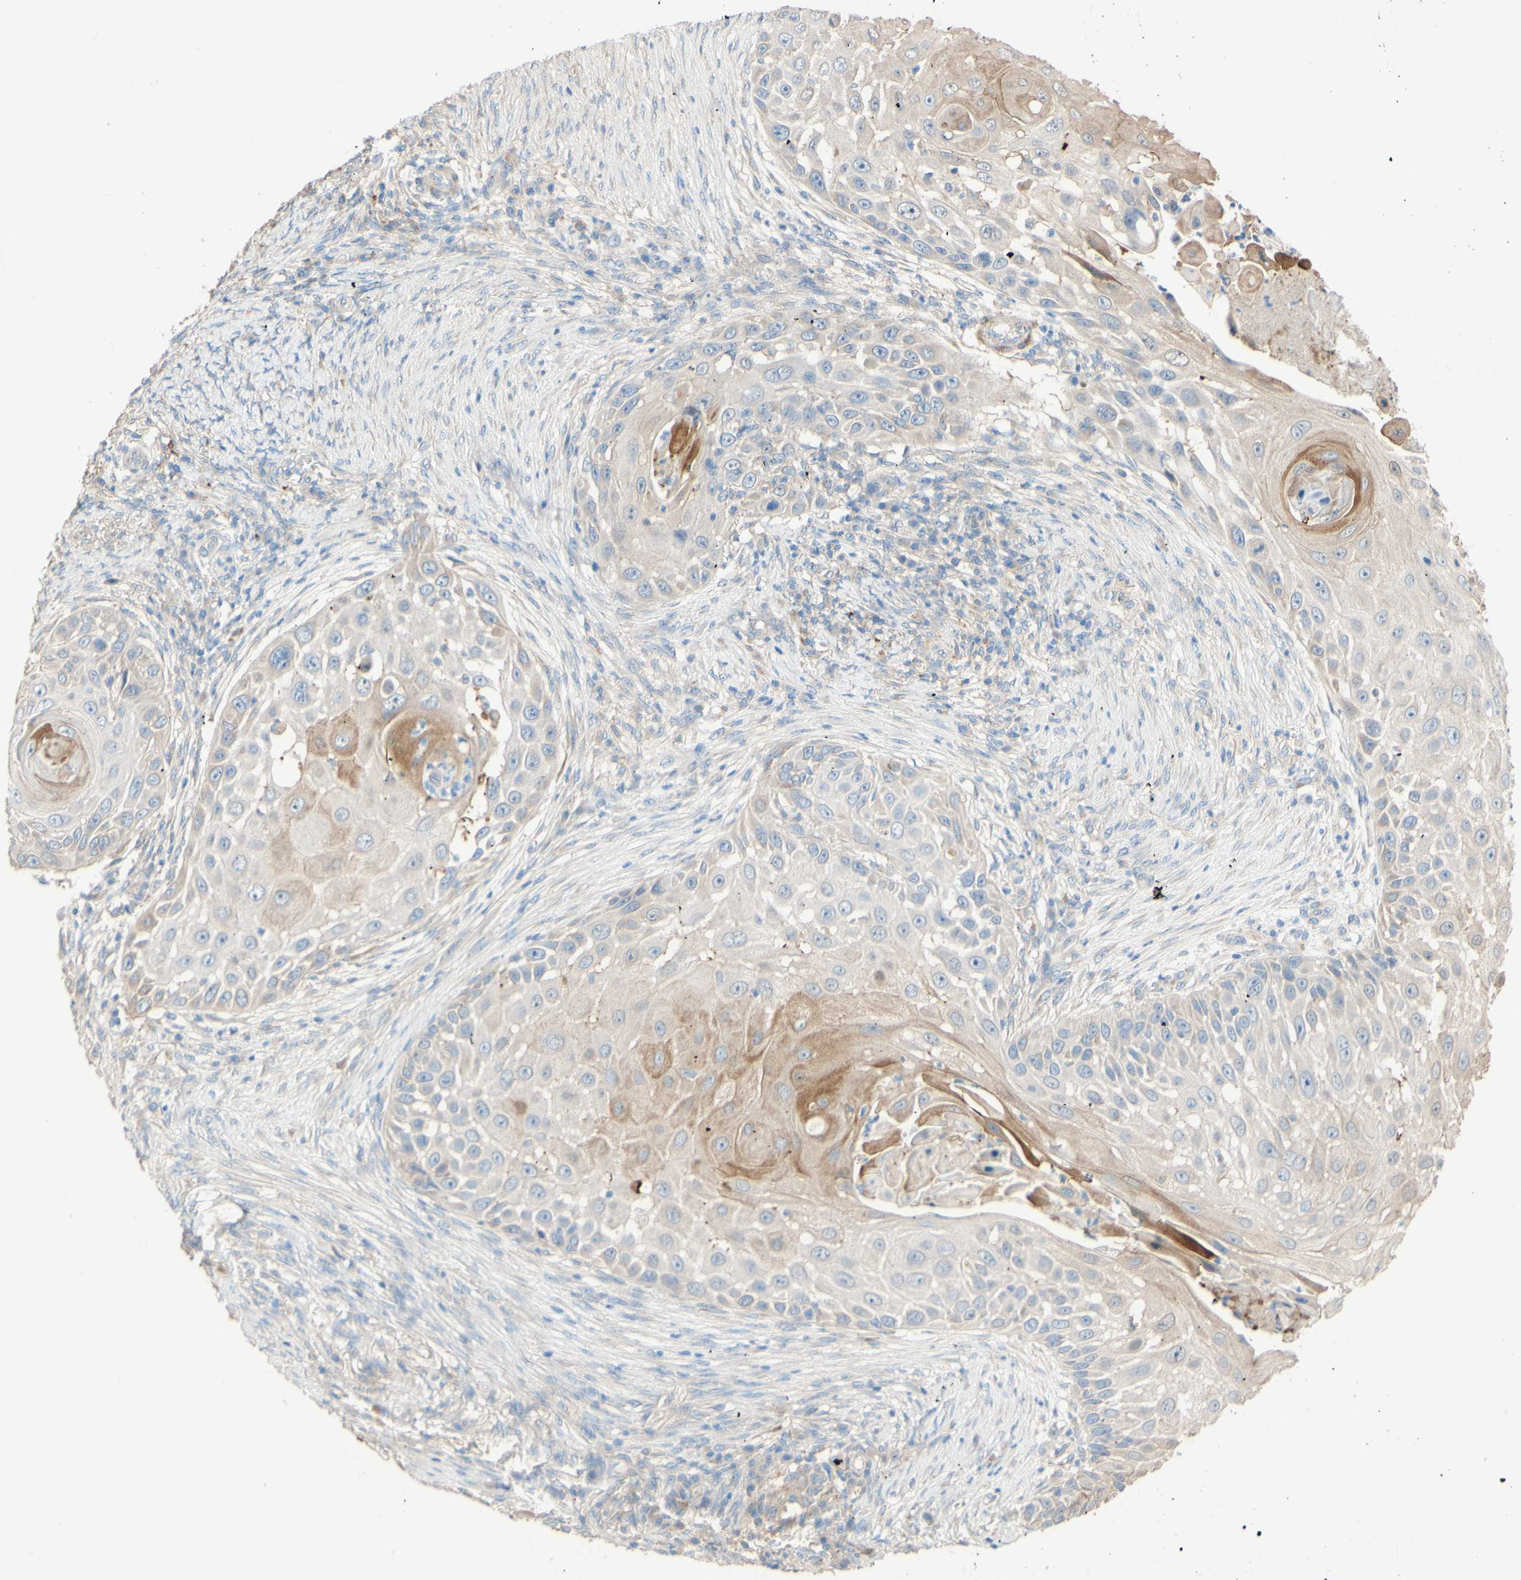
{"staining": {"intensity": "moderate", "quantity": "<25%", "location": "cytoplasmic/membranous"}, "tissue": "skin cancer", "cell_type": "Tumor cells", "image_type": "cancer", "snomed": [{"axis": "morphology", "description": "Squamous cell carcinoma, NOS"}, {"axis": "topography", "description": "Skin"}], "caption": "Immunohistochemistry (IHC) of skin cancer (squamous cell carcinoma) shows low levels of moderate cytoplasmic/membranous positivity in about <25% of tumor cells.", "gene": "DKK3", "patient": {"sex": "female", "age": 44}}